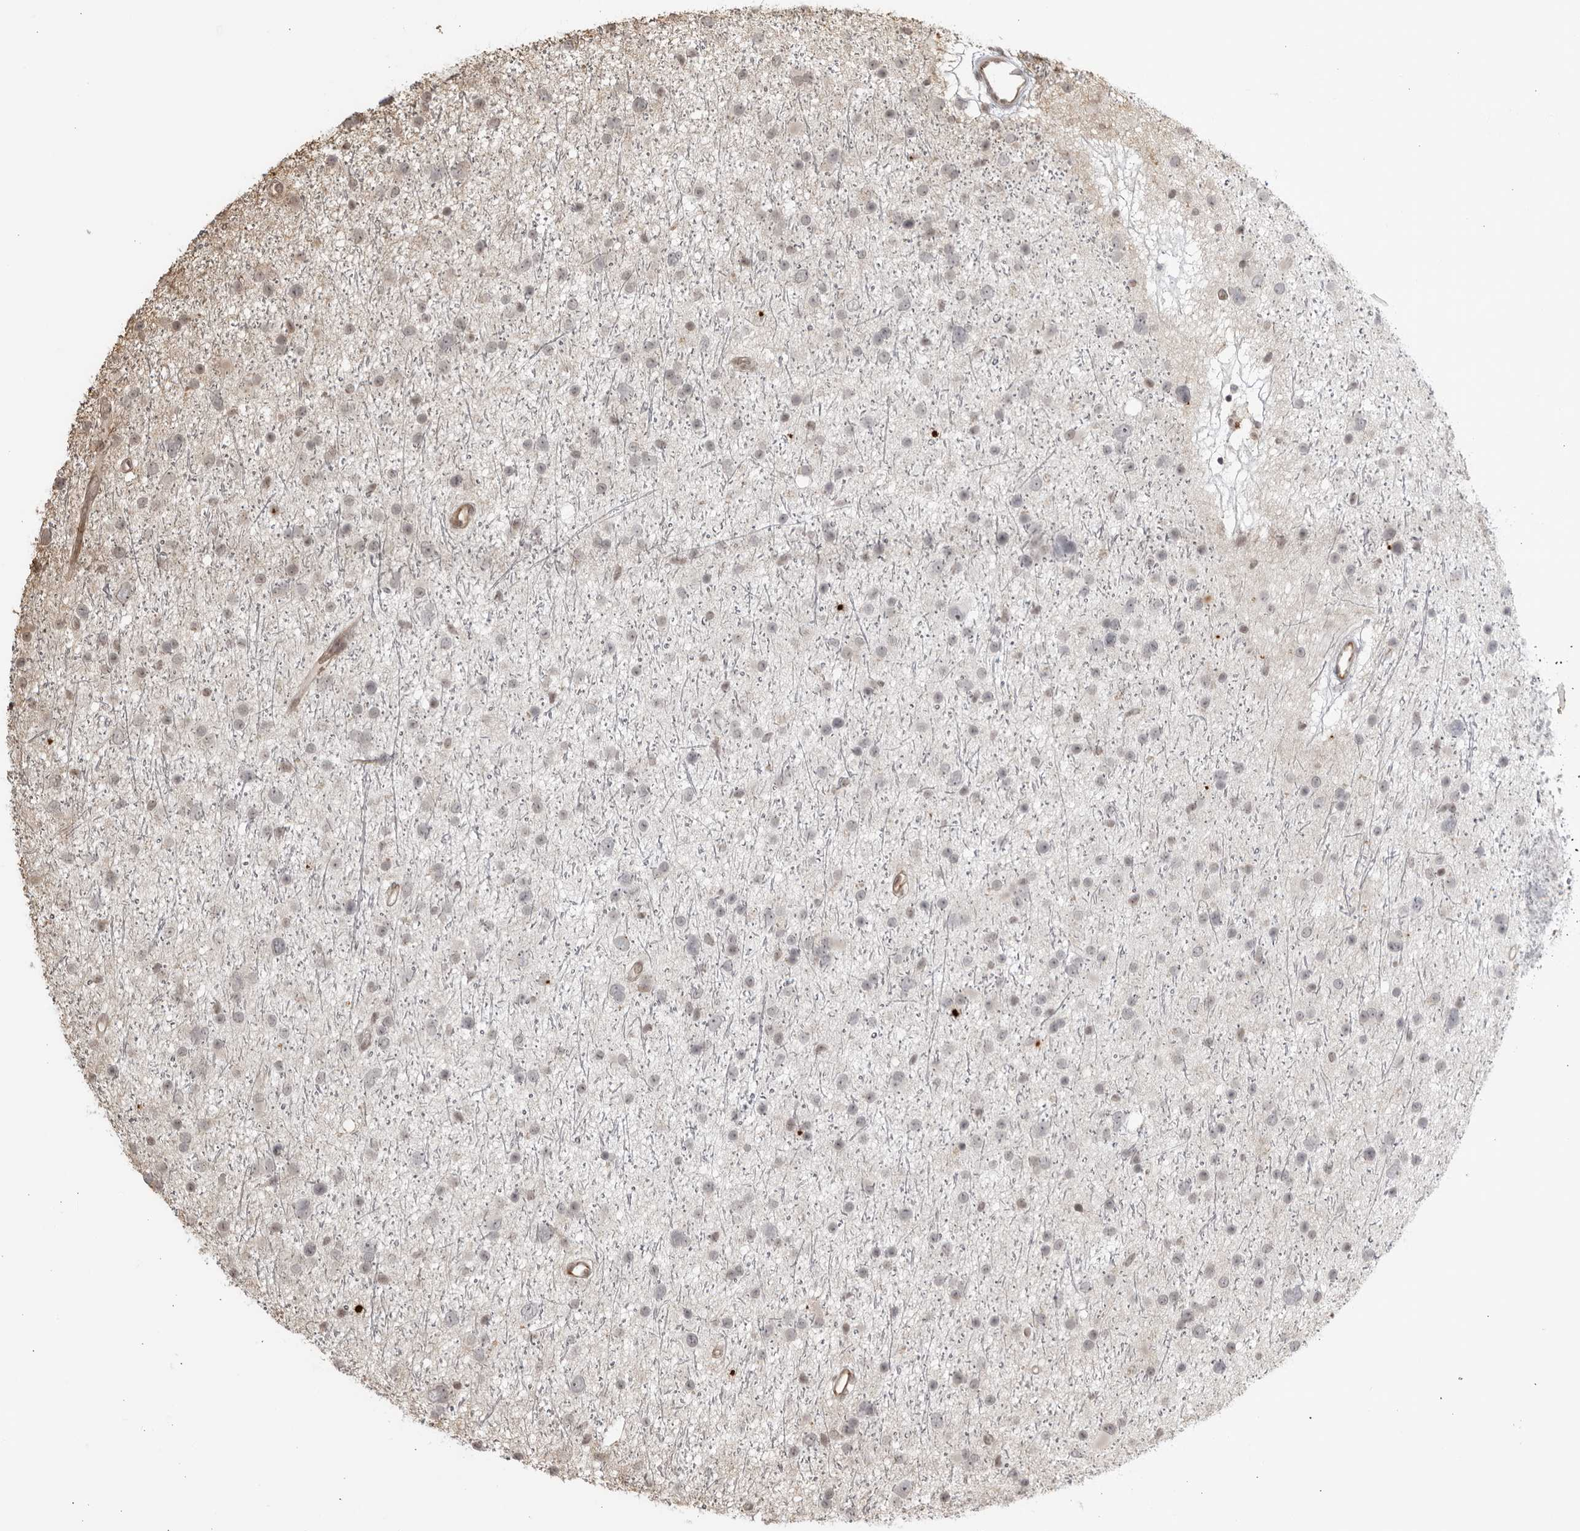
{"staining": {"intensity": "negative", "quantity": "none", "location": "none"}, "tissue": "glioma", "cell_type": "Tumor cells", "image_type": "cancer", "snomed": [{"axis": "morphology", "description": "Glioma, malignant, Low grade"}, {"axis": "topography", "description": "Cerebral cortex"}], "caption": "Tumor cells are negative for brown protein staining in malignant glioma (low-grade). Nuclei are stained in blue.", "gene": "TCF21", "patient": {"sex": "female", "age": 39}}